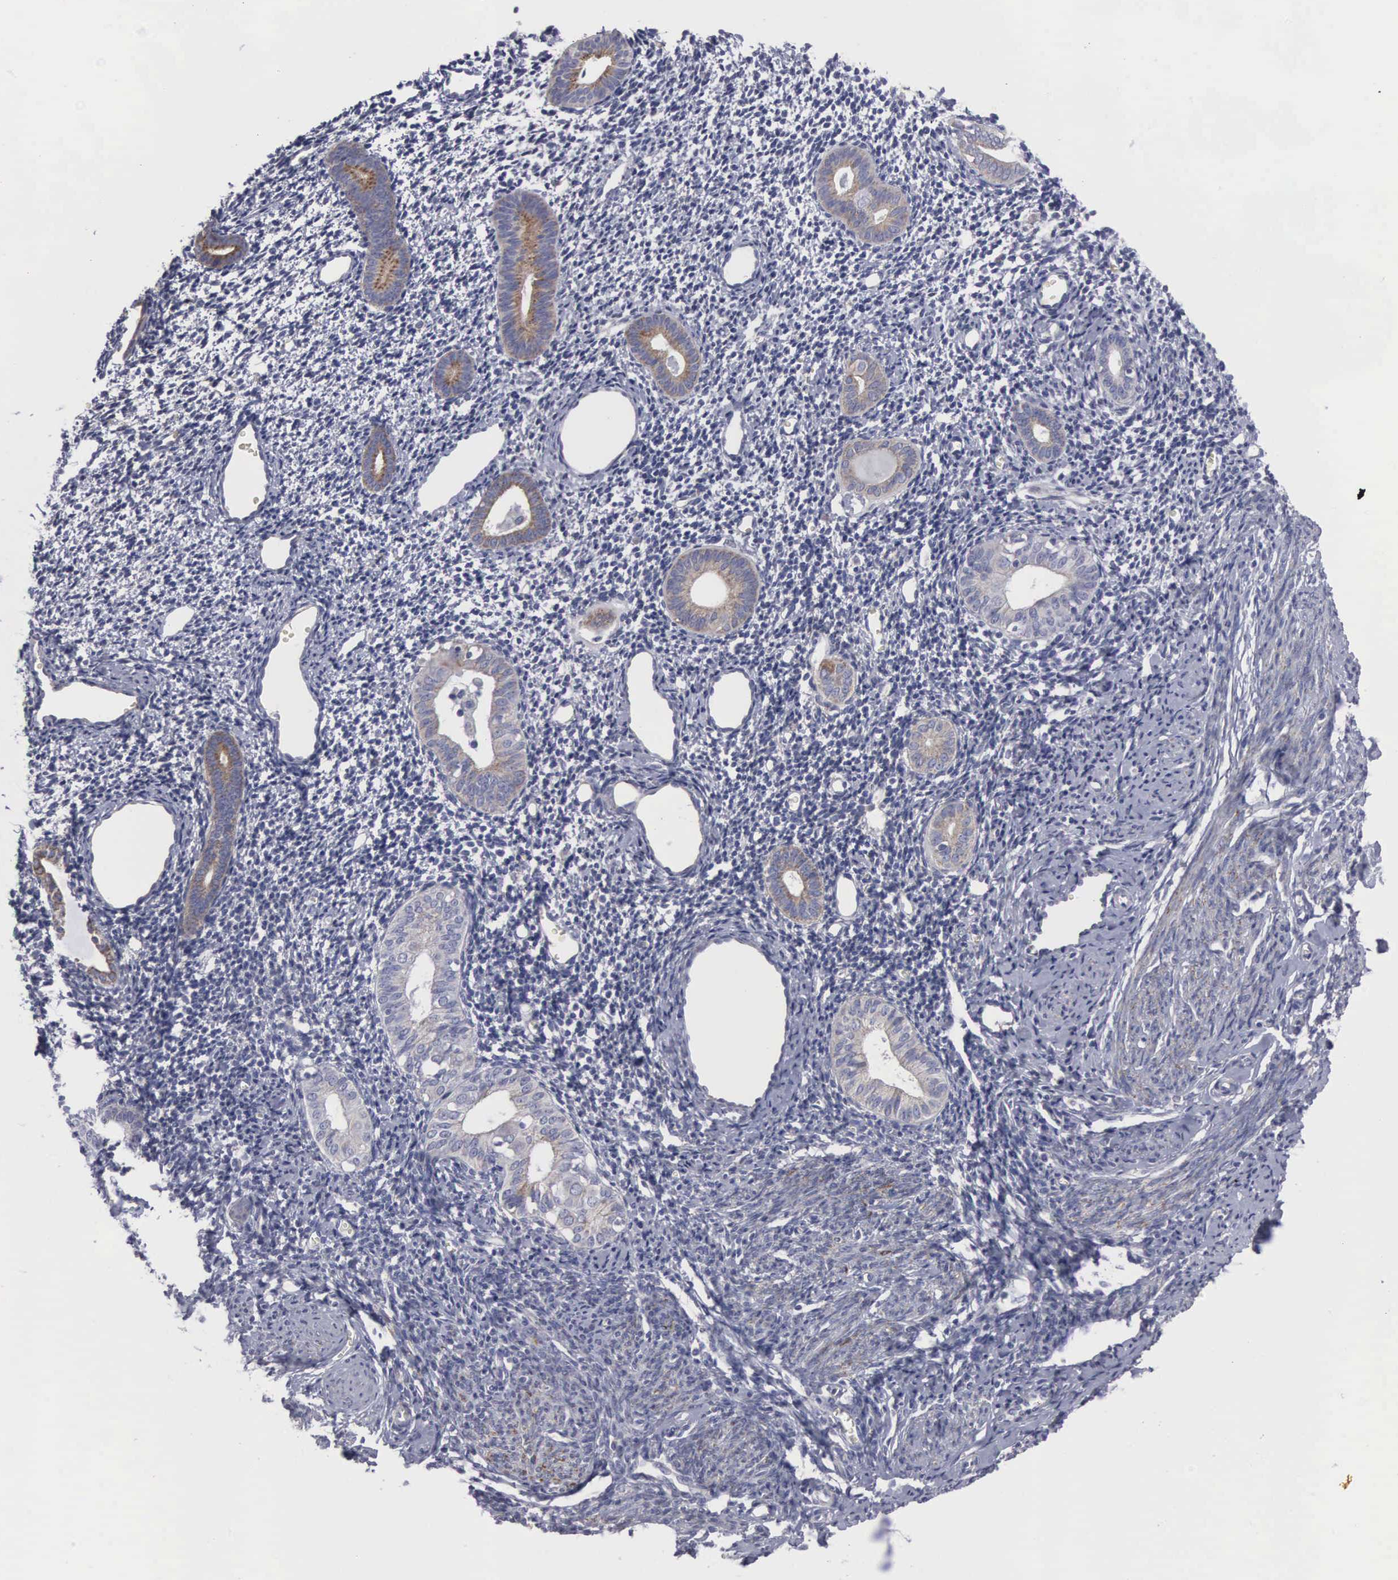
{"staining": {"intensity": "negative", "quantity": "none", "location": "none"}, "tissue": "endometrium", "cell_type": "Cells in endometrial stroma", "image_type": "normal", "snomed": [{"axis": "morphology", "description": "Normal tissue, NOS"}, {"axis": "morphology", "description": "Neoplasm, benign, NOS"}, {"axis": "topography", "description": "Uterus"}], "caption": "DAB (3,3'-diaminobenzidine) immunohistochemical staining of benign human endometrium reveals no significant expression in cells in endometrial stroma.", "gene": "APOOL", "patient": {"sex": "female", "age": 55}}